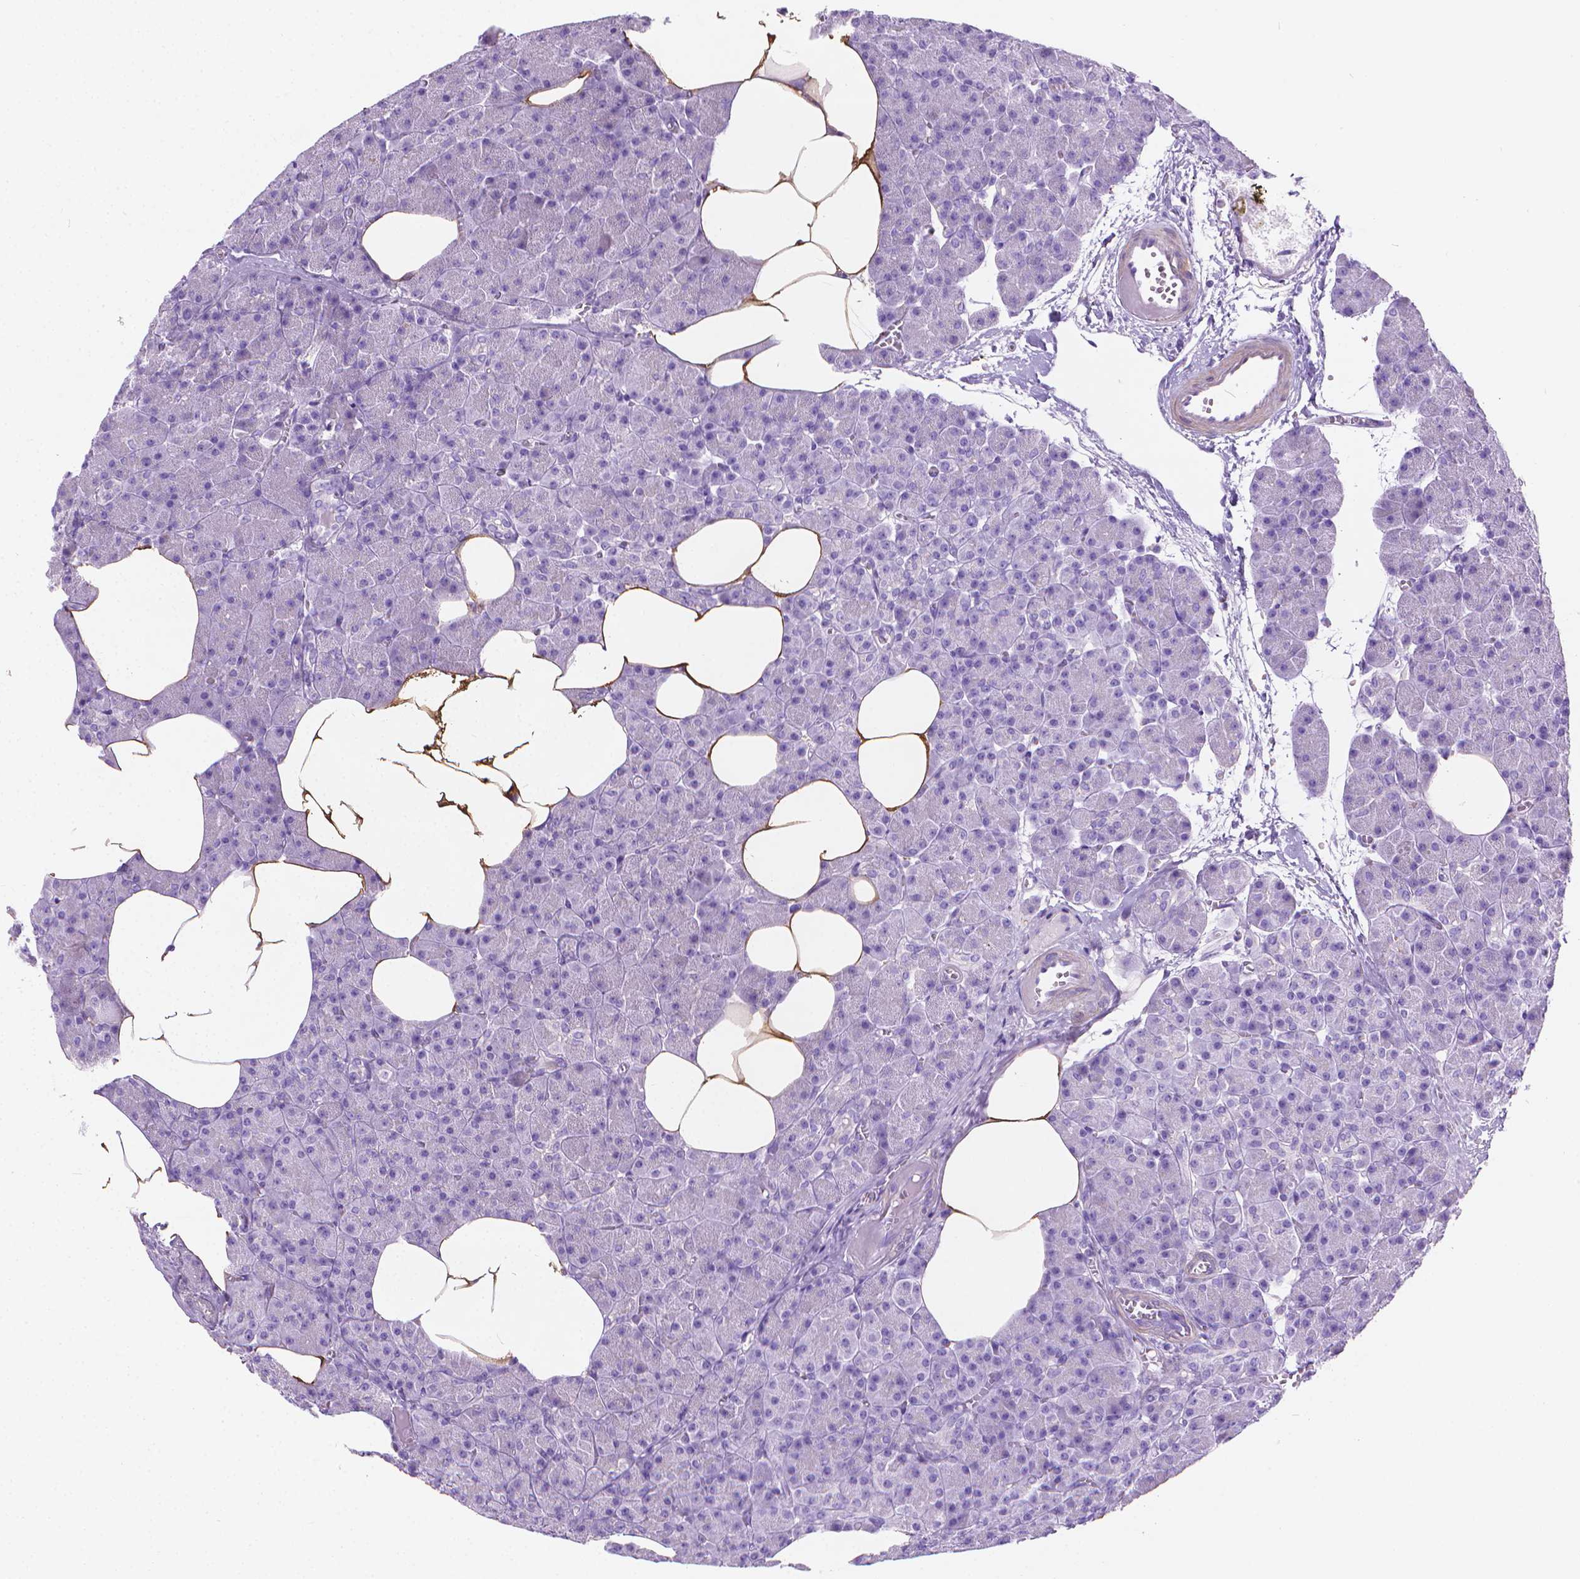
{"staining": {"intensity": "negative", "quantity": "none", "location": "none"}, "tissue": "pancreas", "cell_type": "Exocrine glandular cells", "image_type": "normal", "snomed": [{"axis": "morphology", "description": "Normal tissue, NOS"}, {"axis": "topography", "description": "Pancreas"}], "caption": "This is an IHC histopathology image of benign pancreas. There is no staining in exocrine glandular cells.", "gene": "FASN", "patient": {"sex": "female", "age": 45}}